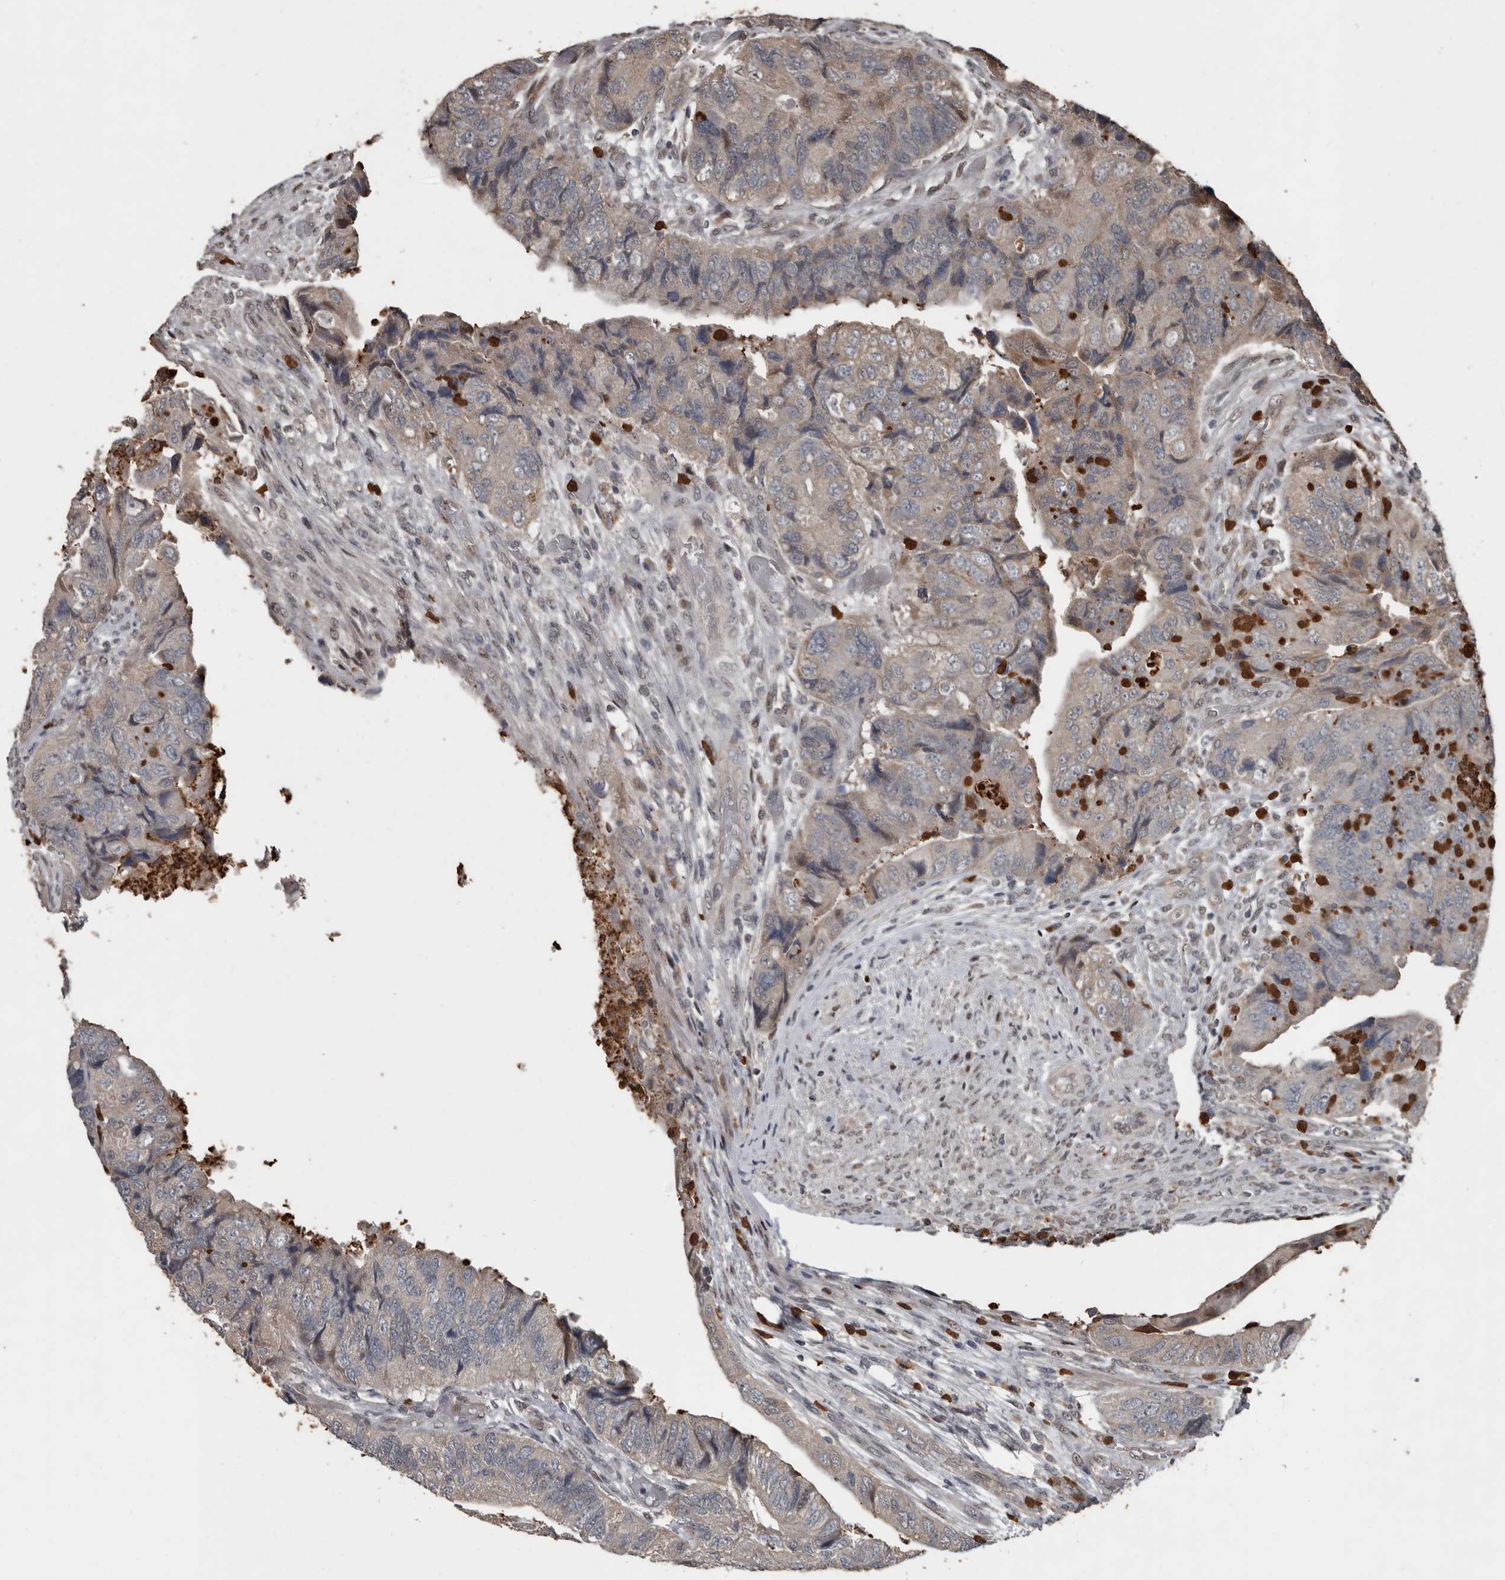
{"staining": {"intensity": "weak", "quantity": "<25%", "location": "nuclear"}, "tissue": "colorectal cancer", "cell_type": "Tumor cells", "image_type": "cancer", "snomed": [{"axis": "morphology", "description": "Adenocarcinoma, NOS"}, {"axis": "topography", "description": "Rectum"}], "caption": "Immunohistochemical staining of human colorectal cancer shows no significant staining in tumor cells.", "gene": "FSBP", "patient": {"sex": "male", "age": 63}}